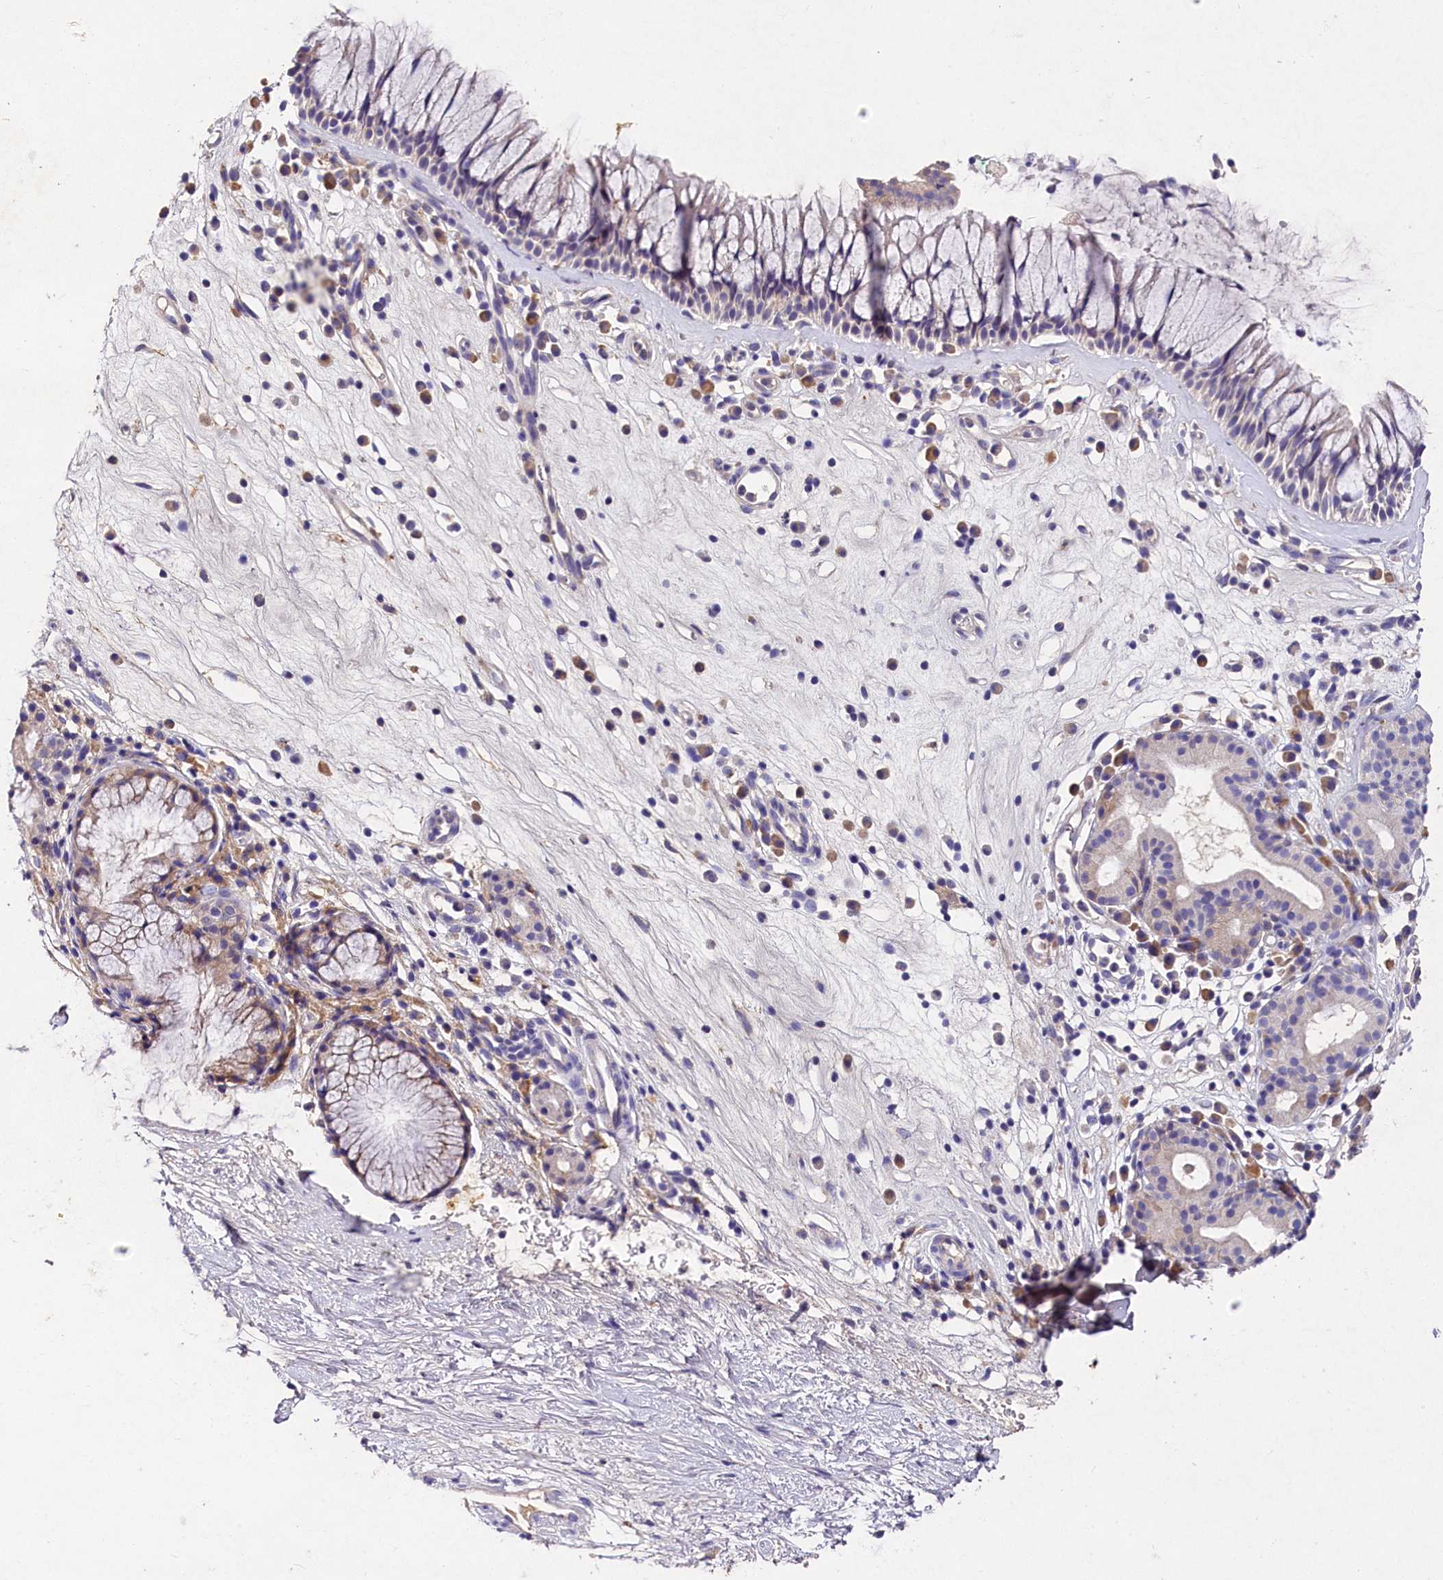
{"staining": {"intensity": "weak", "quantity": "<25%", "location": "cytoplasmic/membranous"}, "tissue": "nasopharynx", "cell_type": "Respiratory epithelial cells", "image_type": "normal", "snomed": [{"axis": "morphology", "description": "Normal tissue, NOS"}, {"axis": "morphology", "description": "Inflammation, NOS"}, {"axis": "morphology", "description": "Malignant melanoma, Metastatic site"}, {"axis": "topography", "description": "Nasopharynx"}], "caption": "DAB immunohistochemical staining of unremarkable human nasopharynx shows no significant staining in respiratory epithelial cells.", "gene": "ST7L", "patient": {"sex": "male", "age": 70}}